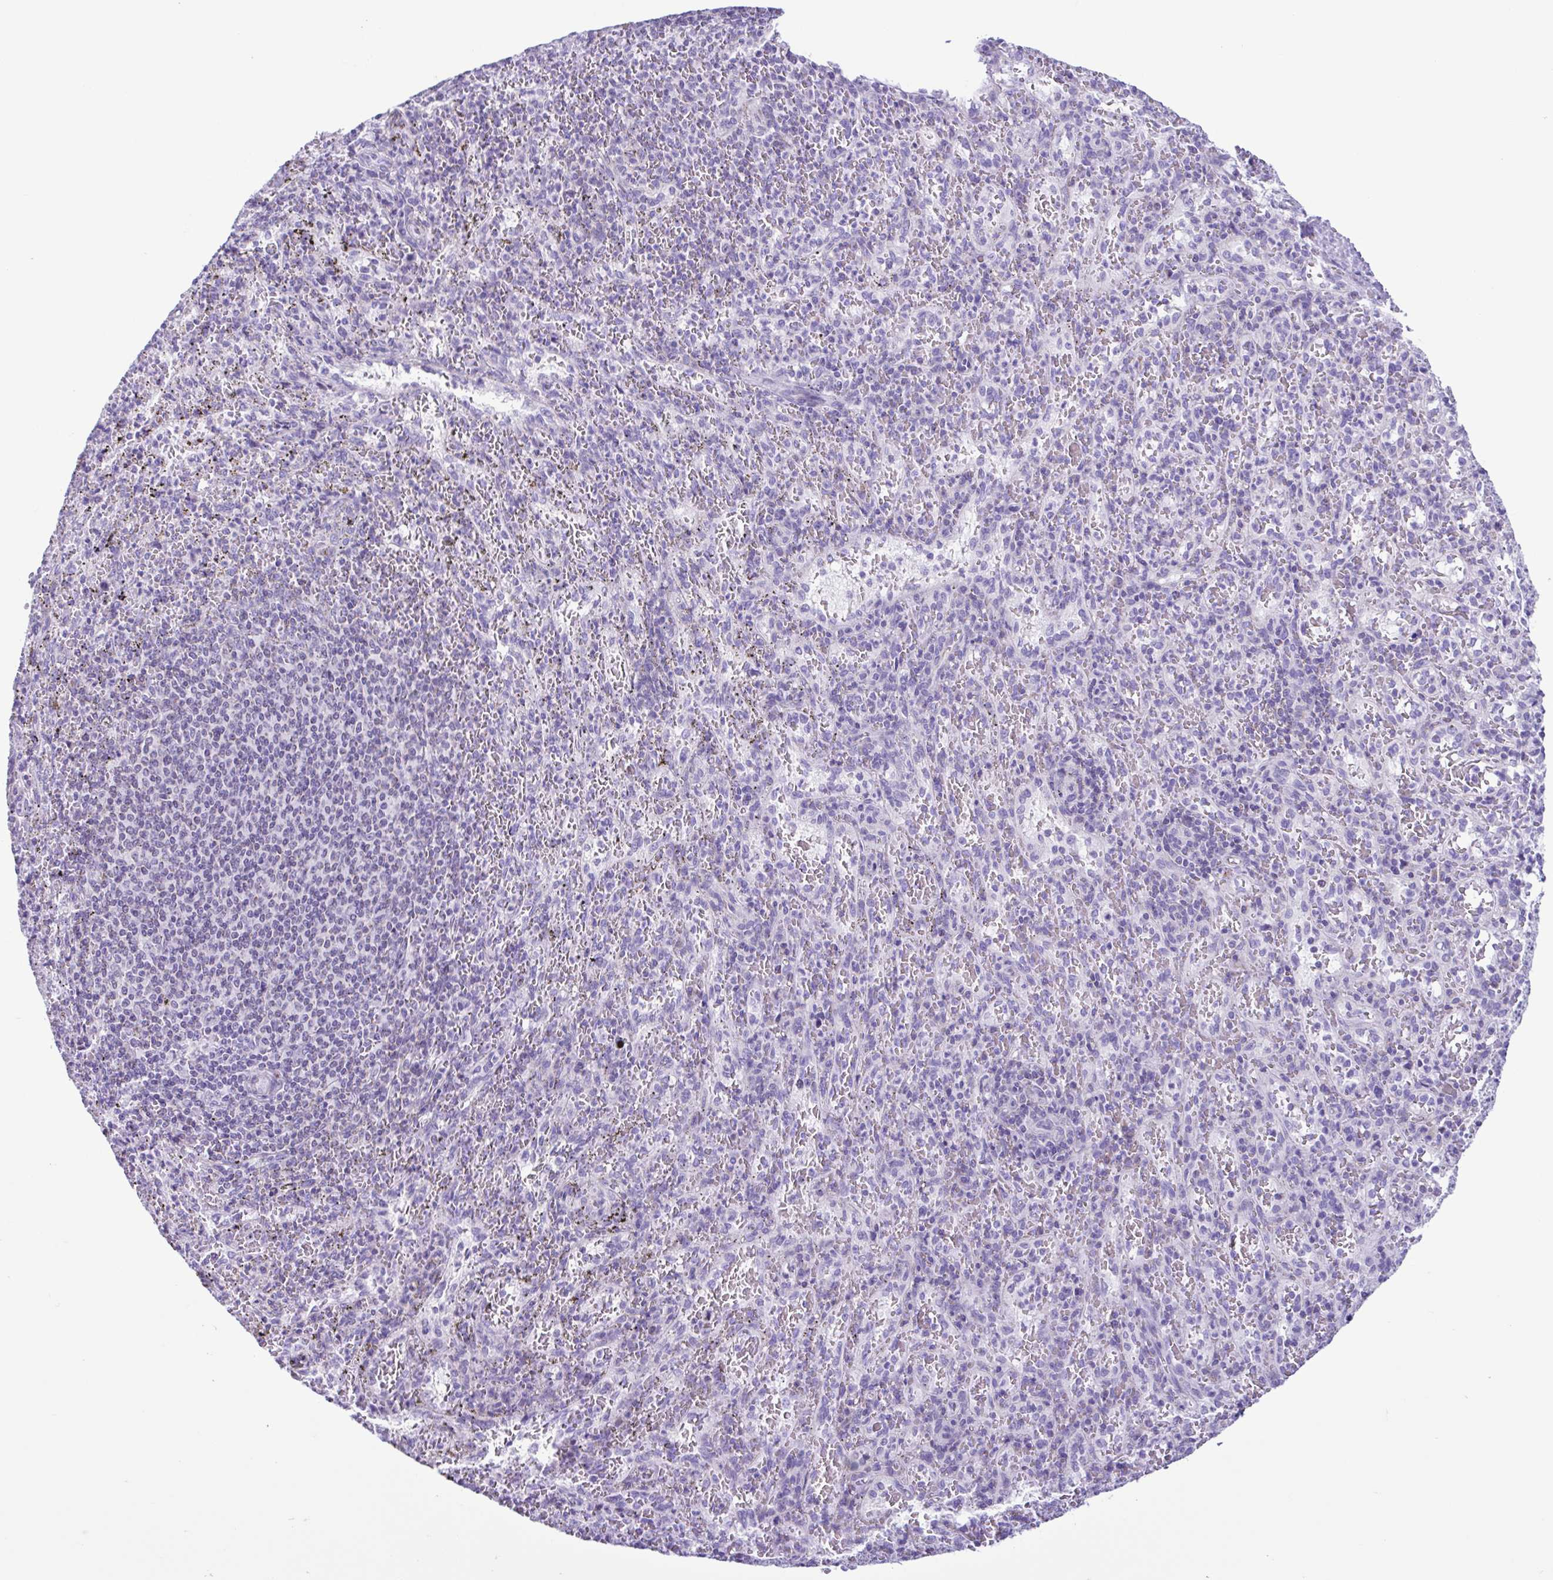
{"staining": {"intensity": "negative", "quantity": "none", "location": "none"}, "tissue": "spleen", "cell_type": "Cells in red pulp", "image_type": "normal", "snomed": [{"axis": "morphology", "description": "Normal tissue, NOS"}, {"axis": "topography", "description": "Spleen"}], "caption": "Spleen was stained to show a protein in brown. There is no significant expression in cells in red pulp. (DAB IHC, high magnification).", "gene": "ACTRT3", "patient": {"sex": "male", "age": 57}}